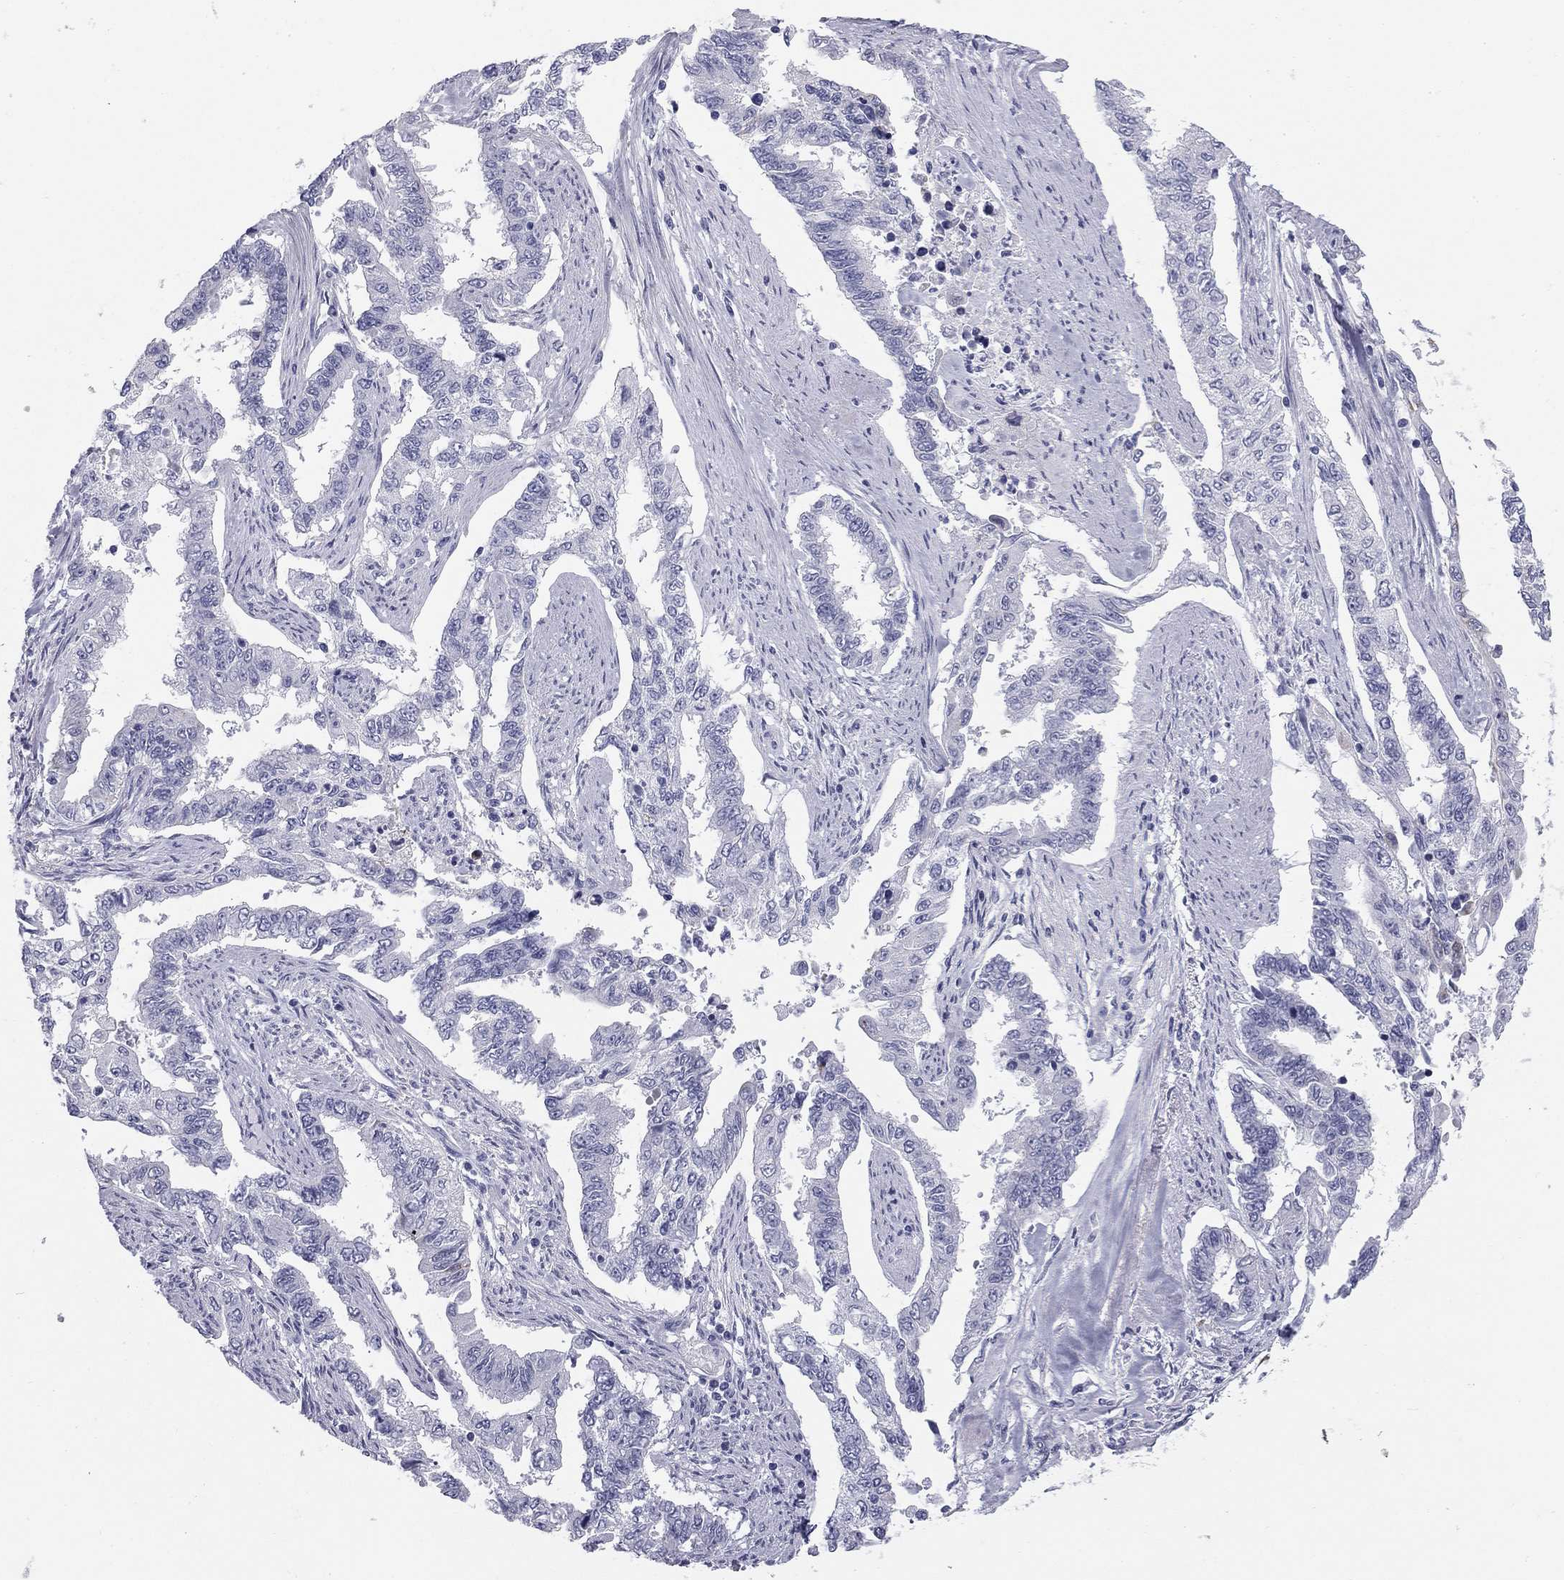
{"staining": {"intensity": "negative", "quantity": "none", "location": "none"}, "tissue": "endometrial cancer", "cell_type": "Tumor cells", "image_type": "cancer", "snomed": [{"axis": "morphology", "description": "Adenocarcinoma, NOS"}, {"axis": "topography", "description": "Uterus"}], "caption": "Tumor cells are negative for protein expression in human endometrial cancer (adenocarcinoma).", "gene": "SULT2B1", "patient": {"sex": "female", "age": 59}}